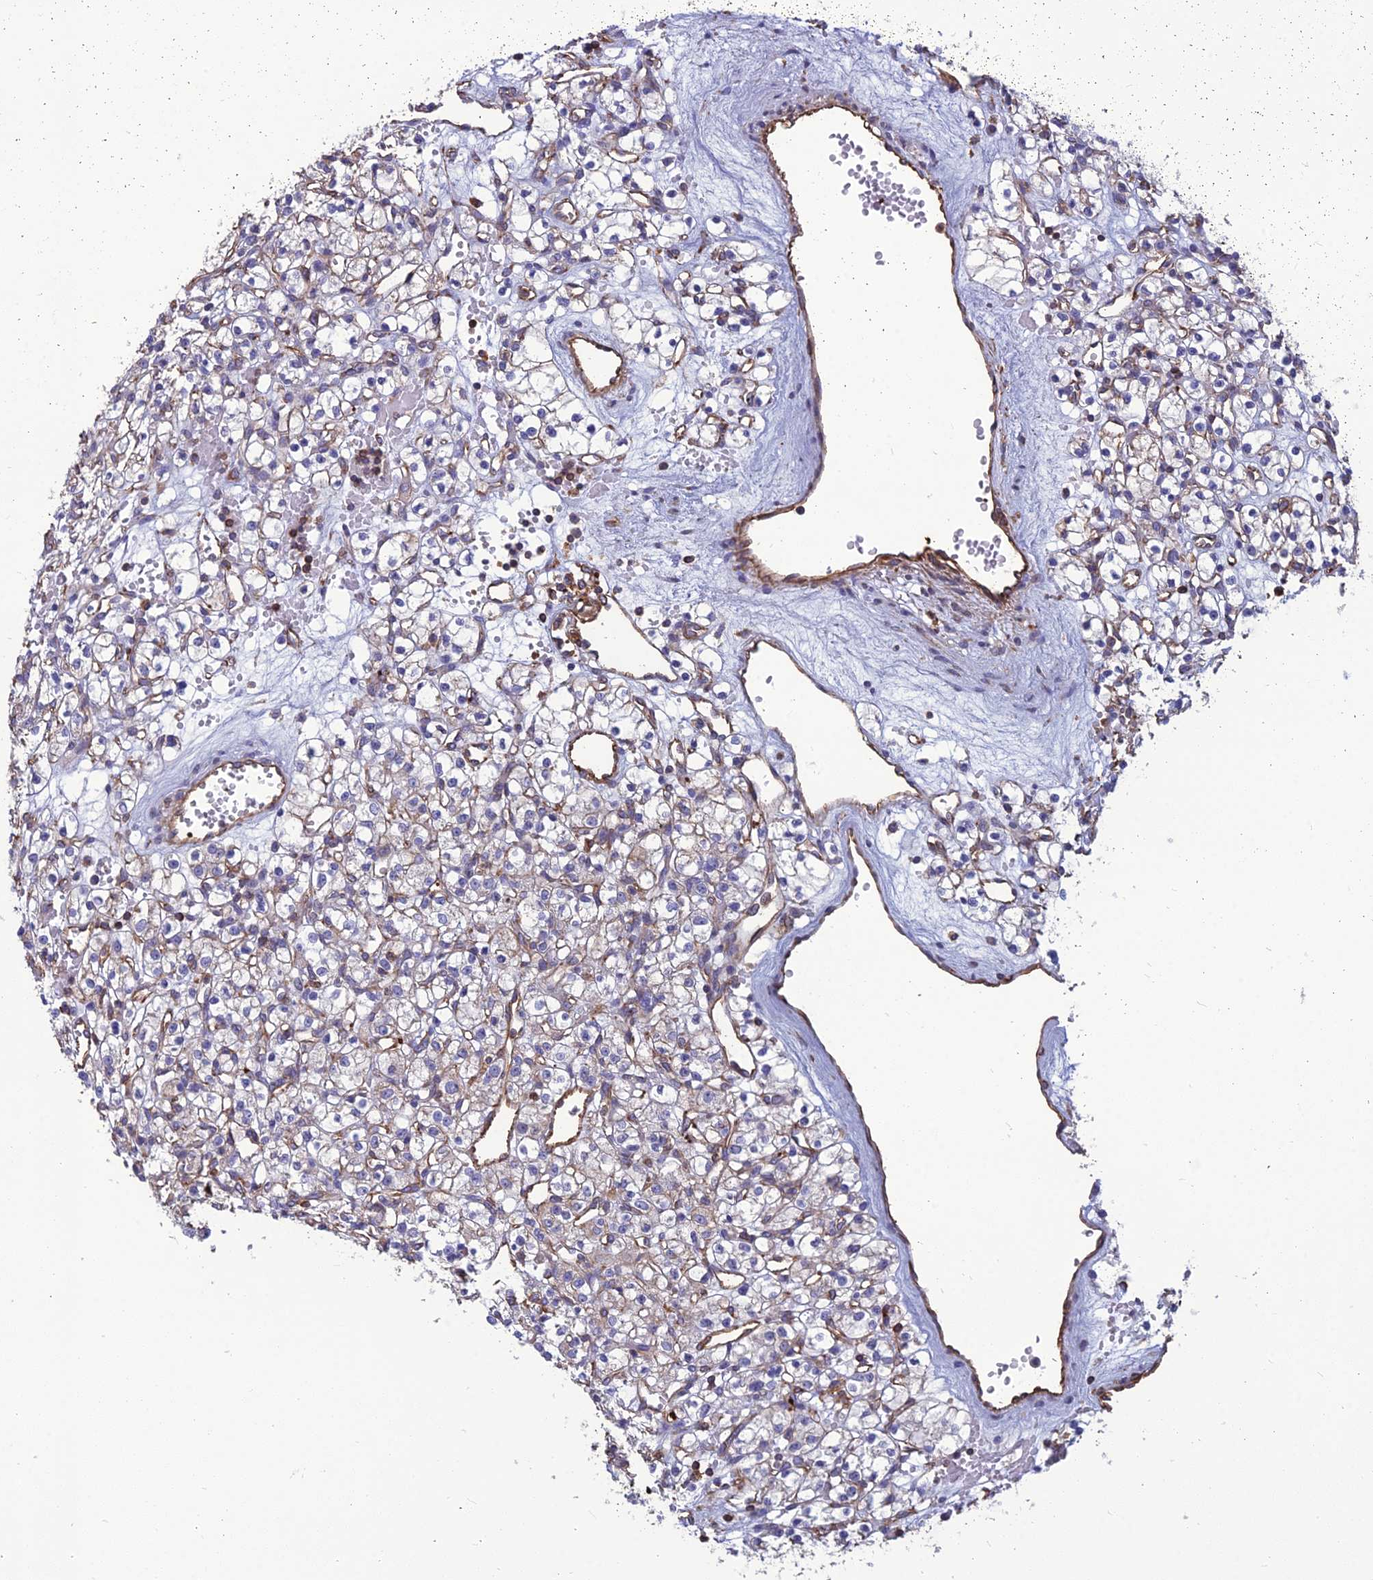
{"staining": {"intensity": "negative", "quantity": "none", "location": "none"}, "tissue": "renal cancer", "cell_type": "Tumor cells", "image_type": "cancer", "snomed": [{"axis": "morphology", "description": "Adenocarcinoma, NOS"}, {"axis": "topography", "description": "Kidney"}], "caption": "This is a image of immunohistochemistry (IHC) staining of renal cancer, which shows no positivity in tumor cells.", "gene": "PSMD11", "patient": {"sex": "female", "age": 59}}